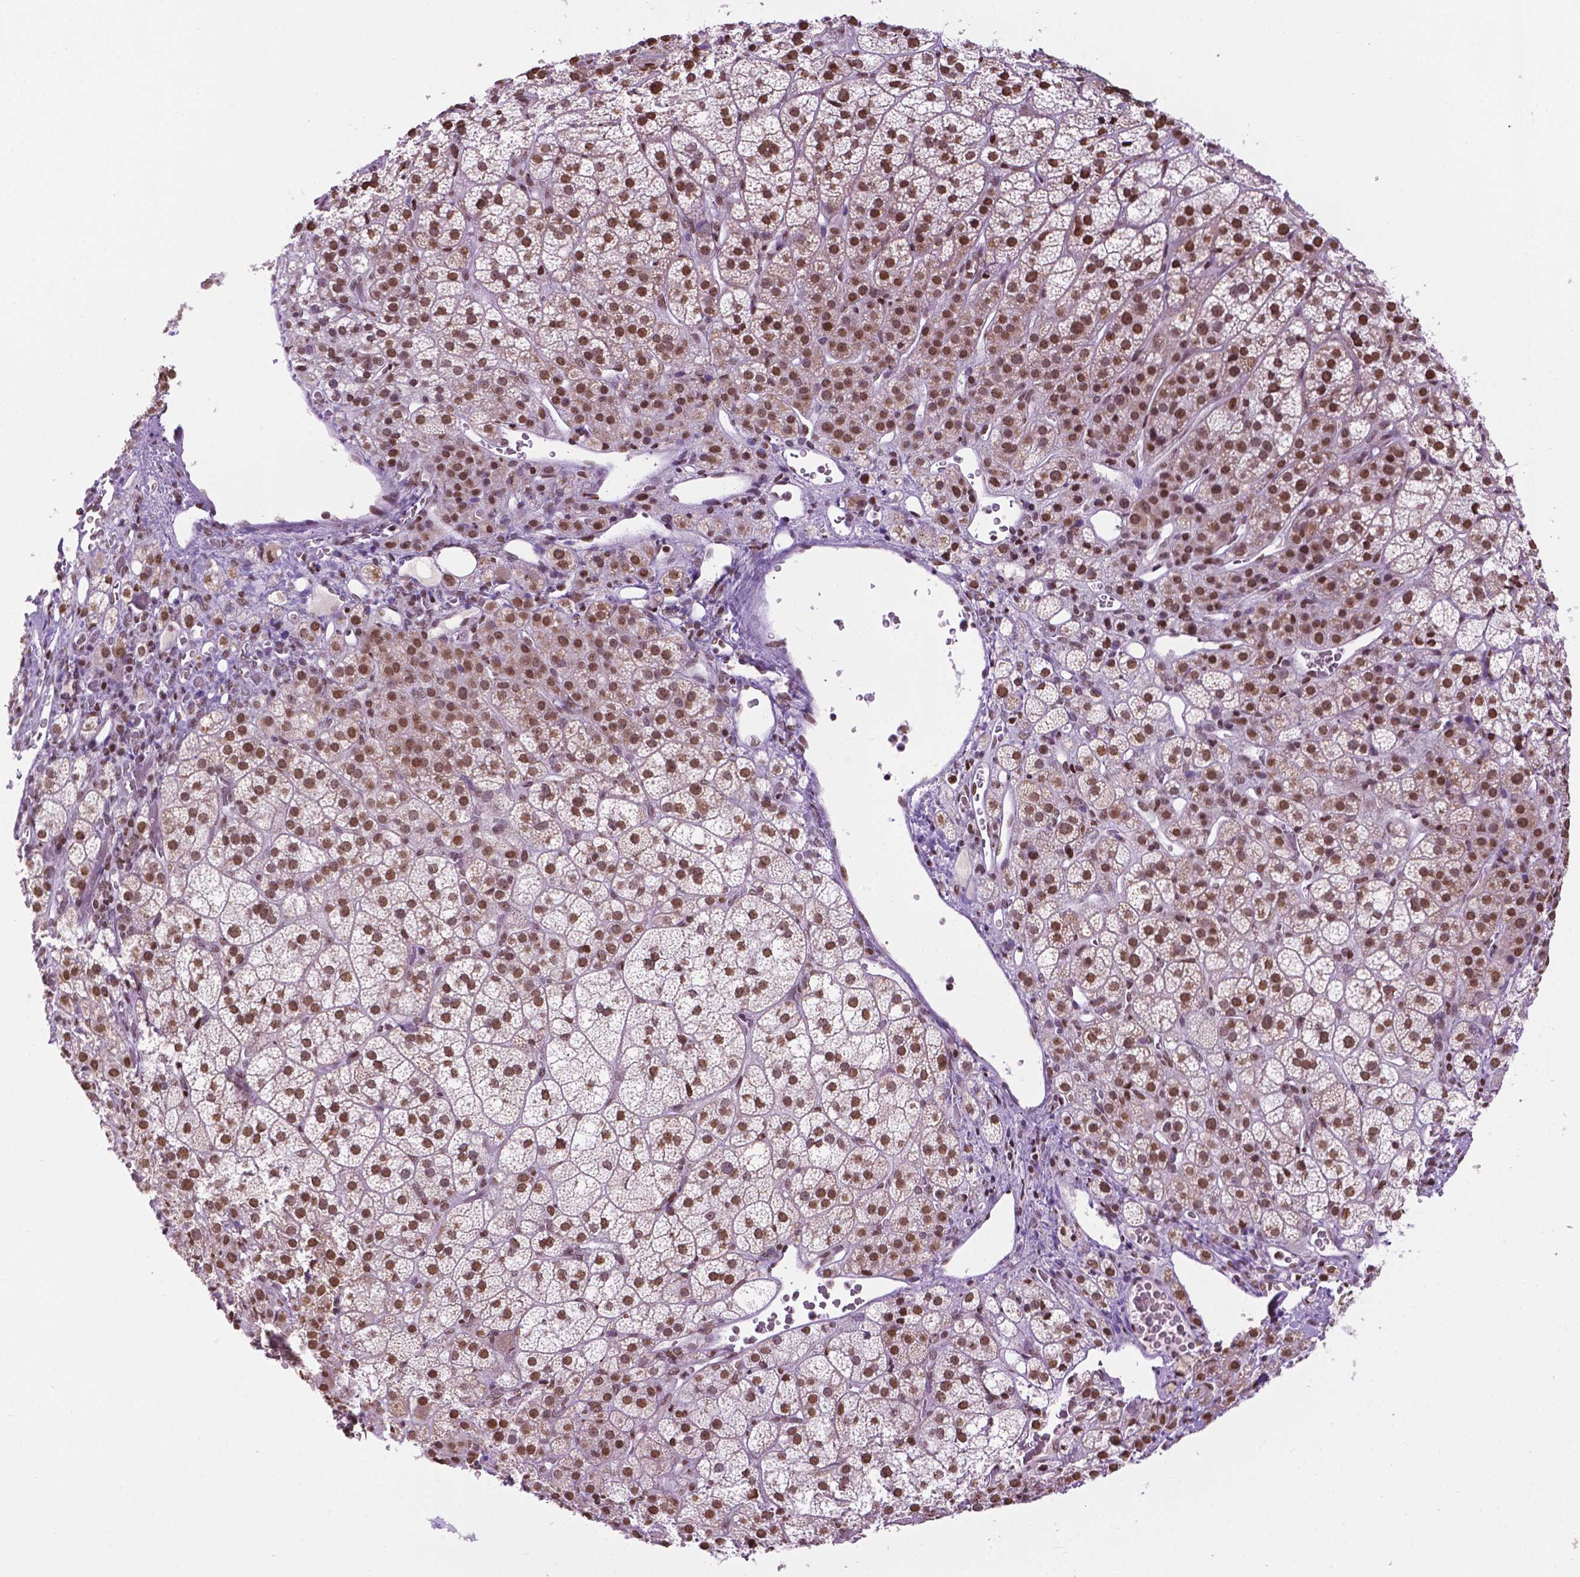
{"staining": {"intensity": "strong", "quantity": ">75%", "location": "nuclear"}, "tissue": "adrenal gland", "cell_type": "Glandular cells", "image_type": "normal", "snomed": [{"axis": "morphology", "description": "Normal tissue, NOS"}, {"axis": "topography", "description": "Adrenal gland"}], "caption": "Strong nuclear protein staining is identified in about >75% of glandular cells in adrenal gland. (Brightfield microscopy of DAB IHC at high magnification).", "gene": "COL23A1", "patient": {"sex": "female", "age": 60}}